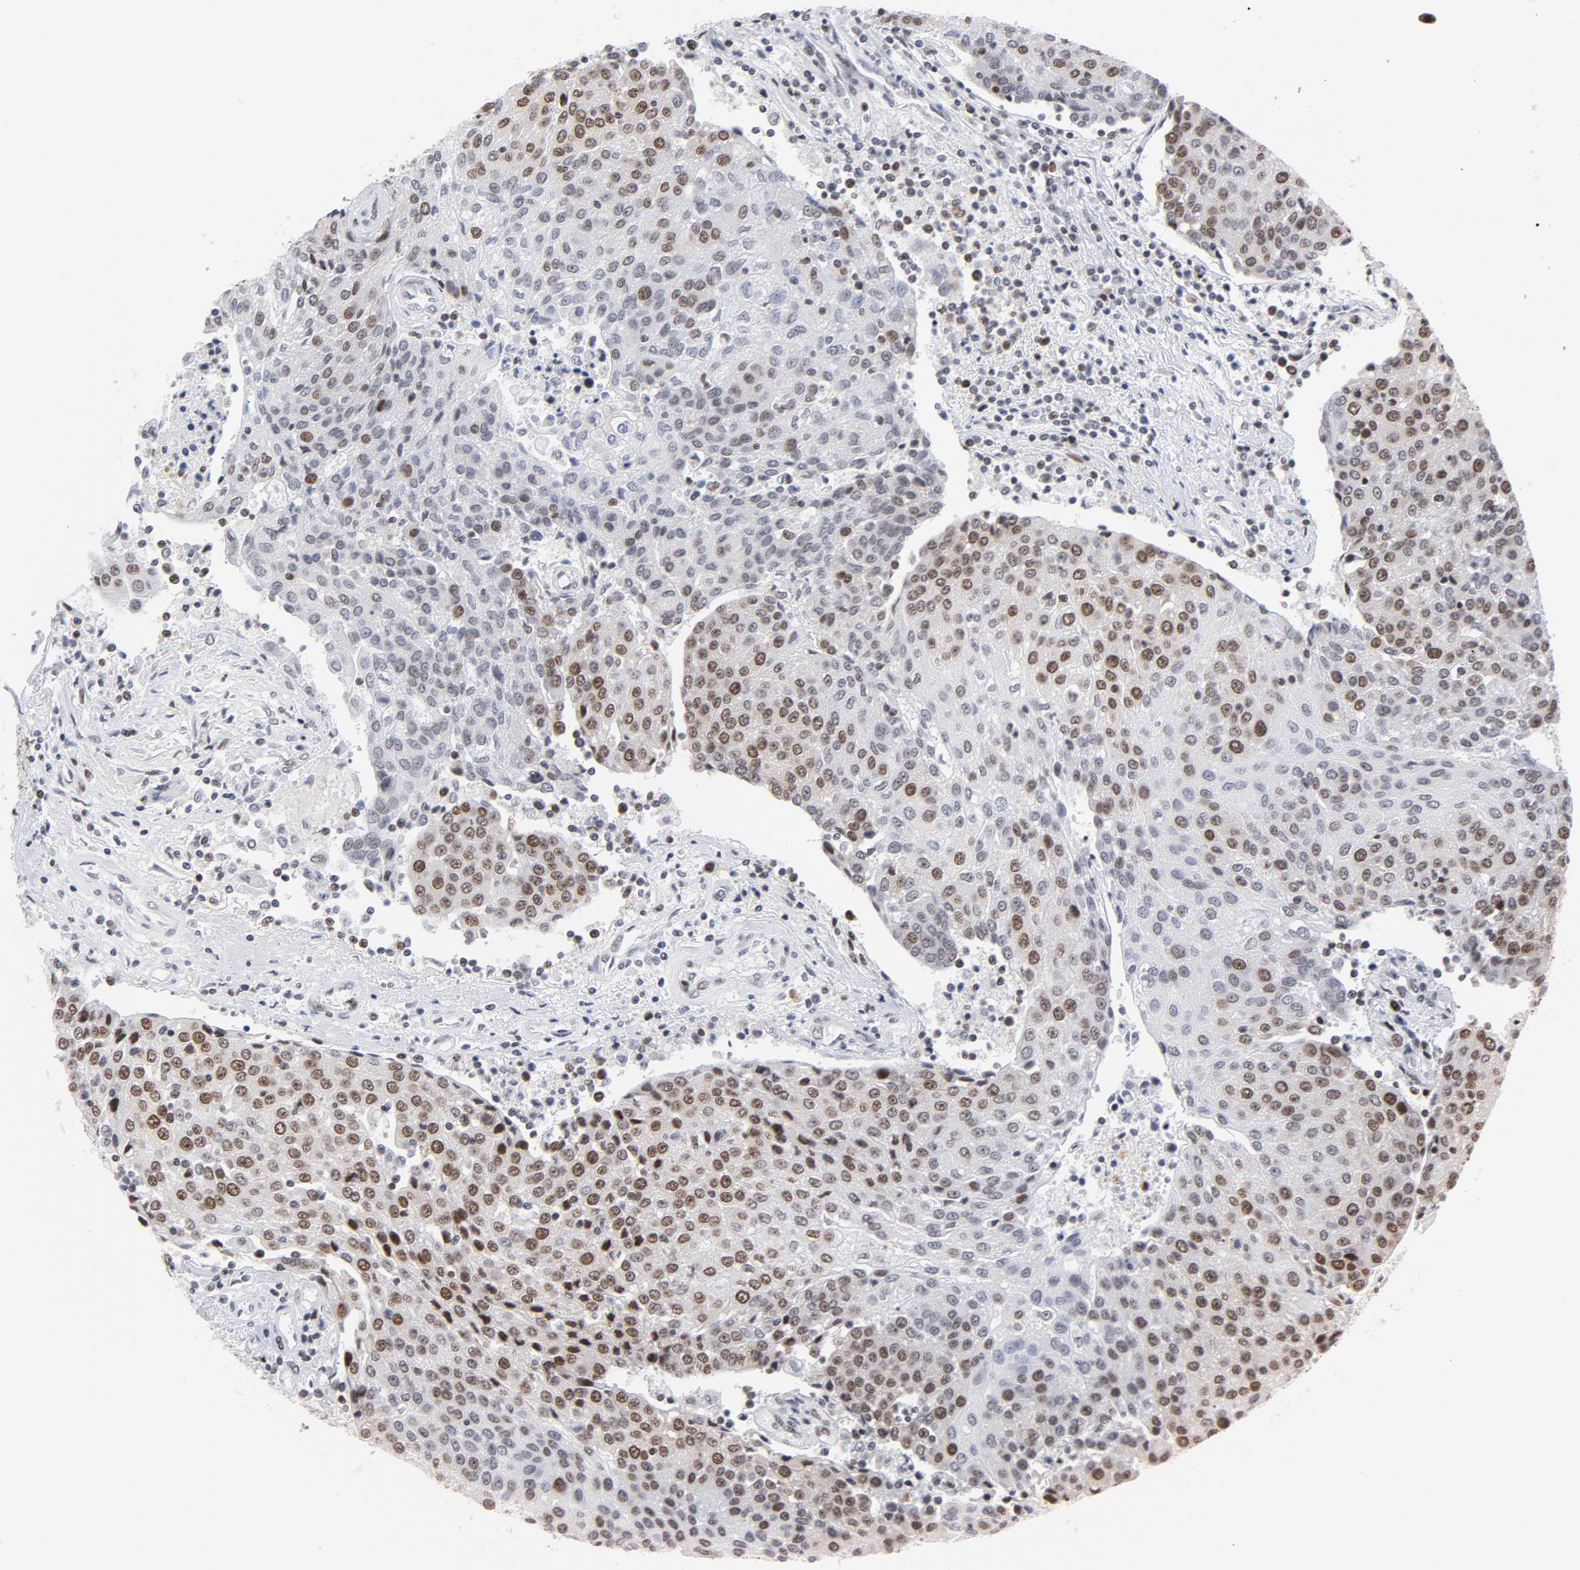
{"staining": {"intensity": "weak", "quantity": "25%-75%", "location": "cytoplasmic/membranous,nuclear"}, "tissue": "urothelial cancer", "cell_type": "Tumor cells", "image_type": "cancer", "snomed": [{"axis": "morphology", "description": "Urothelial carcinoma, High grade"}, {"axis": "topography", "description": "Urinary bladder"}], "caption": "DAB (3,3'-diaminobenzidine) immunohistochemical staining of urothelial carcinoma (high-grade) reveals weak cytoplasmic/membranous and nuclear protein positivity in approximately 25%-75% of tumor cells. The protein of interest is stained brown, and the nuclei are stained in blue (DAB IHC with brightfield microscopy, high magnification).", "gene": "RFC4", "patient": {"sex": "female", "age": 85}}